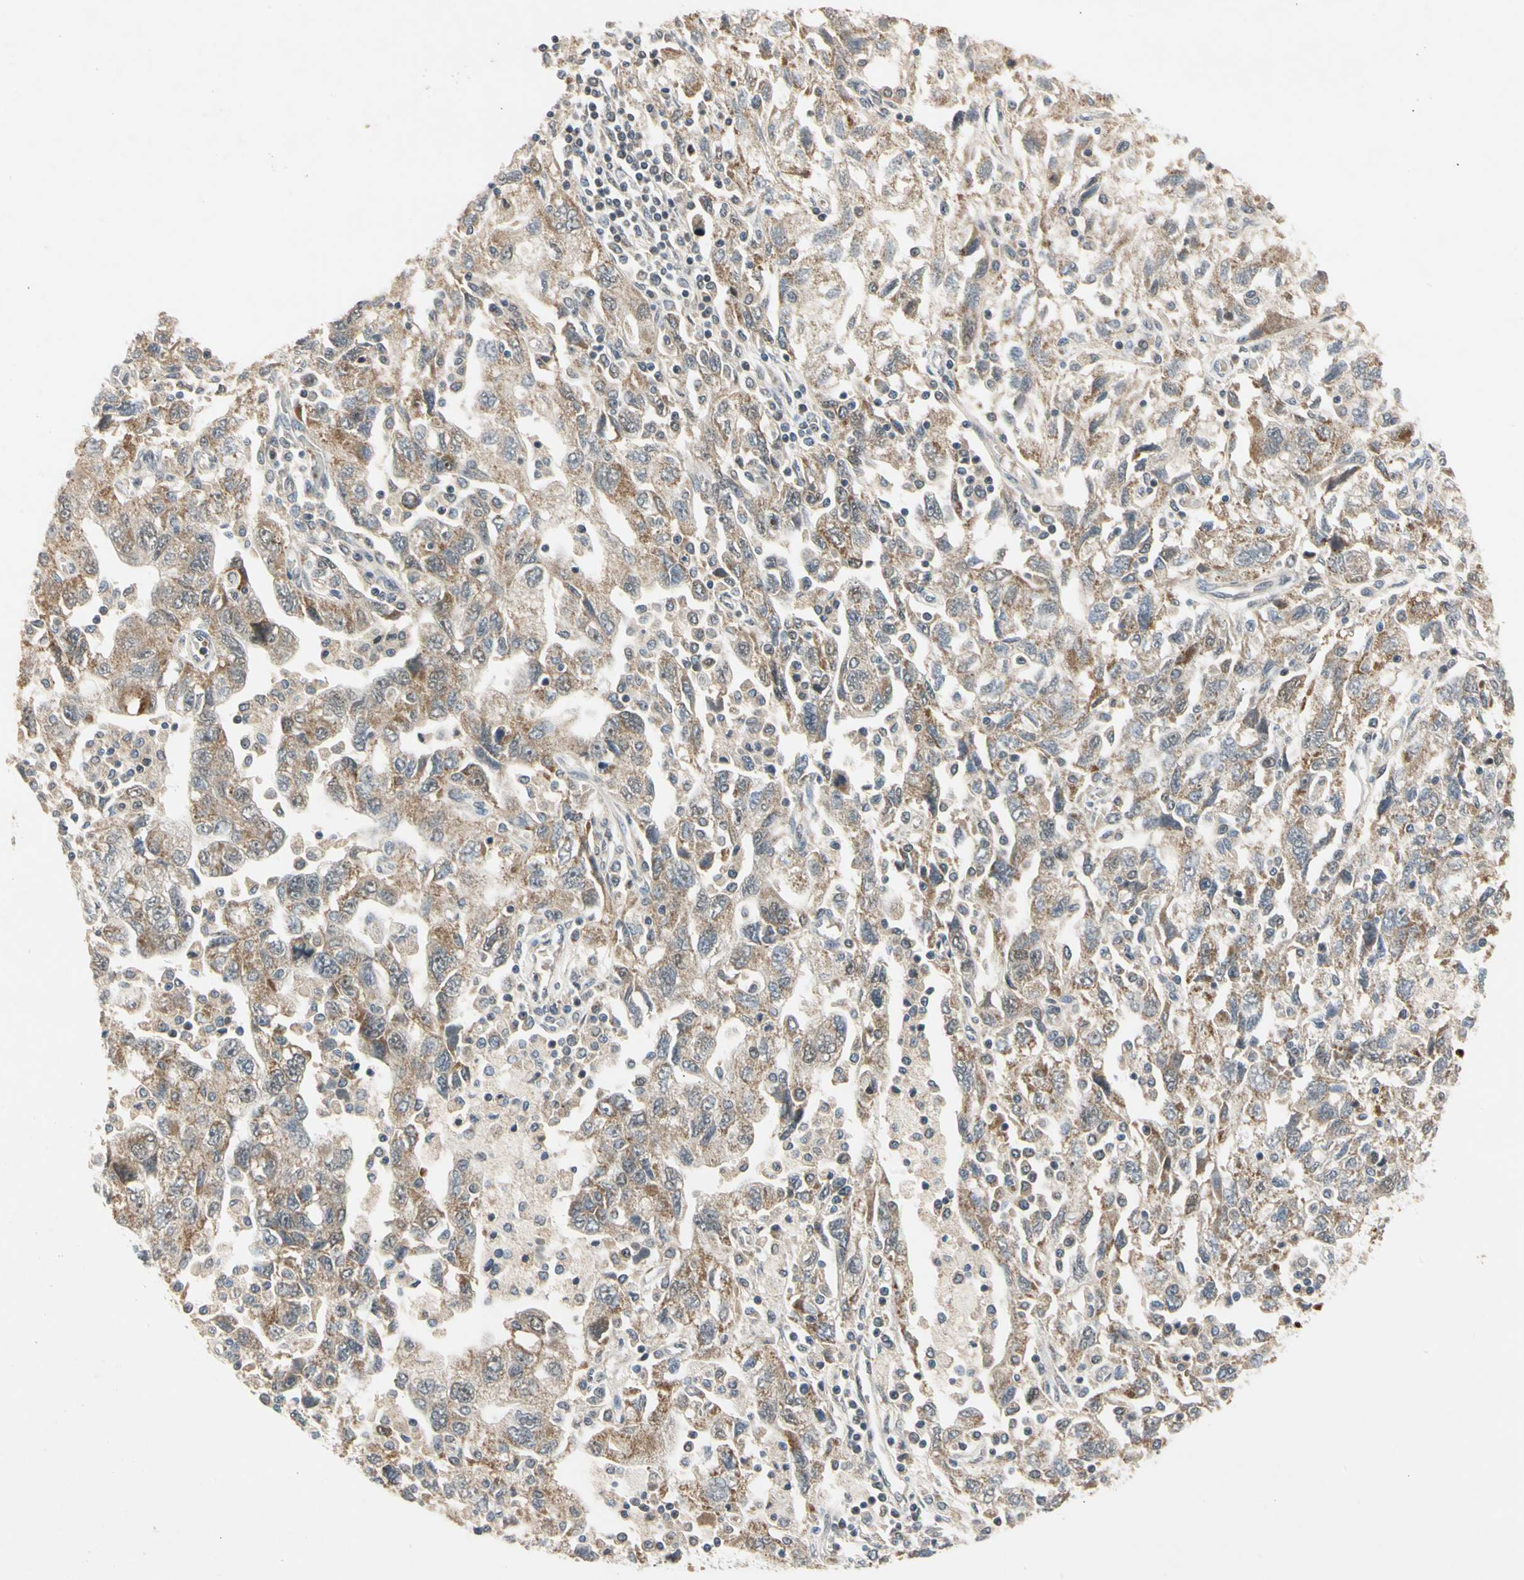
{"staining": {"intensity": "weak", "quantity": ">75%", "location": "cytoplasmic/membranous"}, "tissue": "ovarian cancer", "cell_type": "Tumor cells", "image_type": "cancer", "snomed": [{"axis": "morphology", "description": "Carcinoma, NOS"}, {"axis": "morphology", "description": "Cystadenocarcinoma, serous, NOS"}, {"axis": "topography", "description": "Ovary"}], "caption": "Immunohistochemical staining of human serous cystadenocarcinoma (ovarian) displays weak cytoplasmic/membranous protein staining in approximately >75% of tumor cells. Nuclei are stained in blue.", "gene": "RIOX2", "patient": {"sex": "female", "age": 69}}